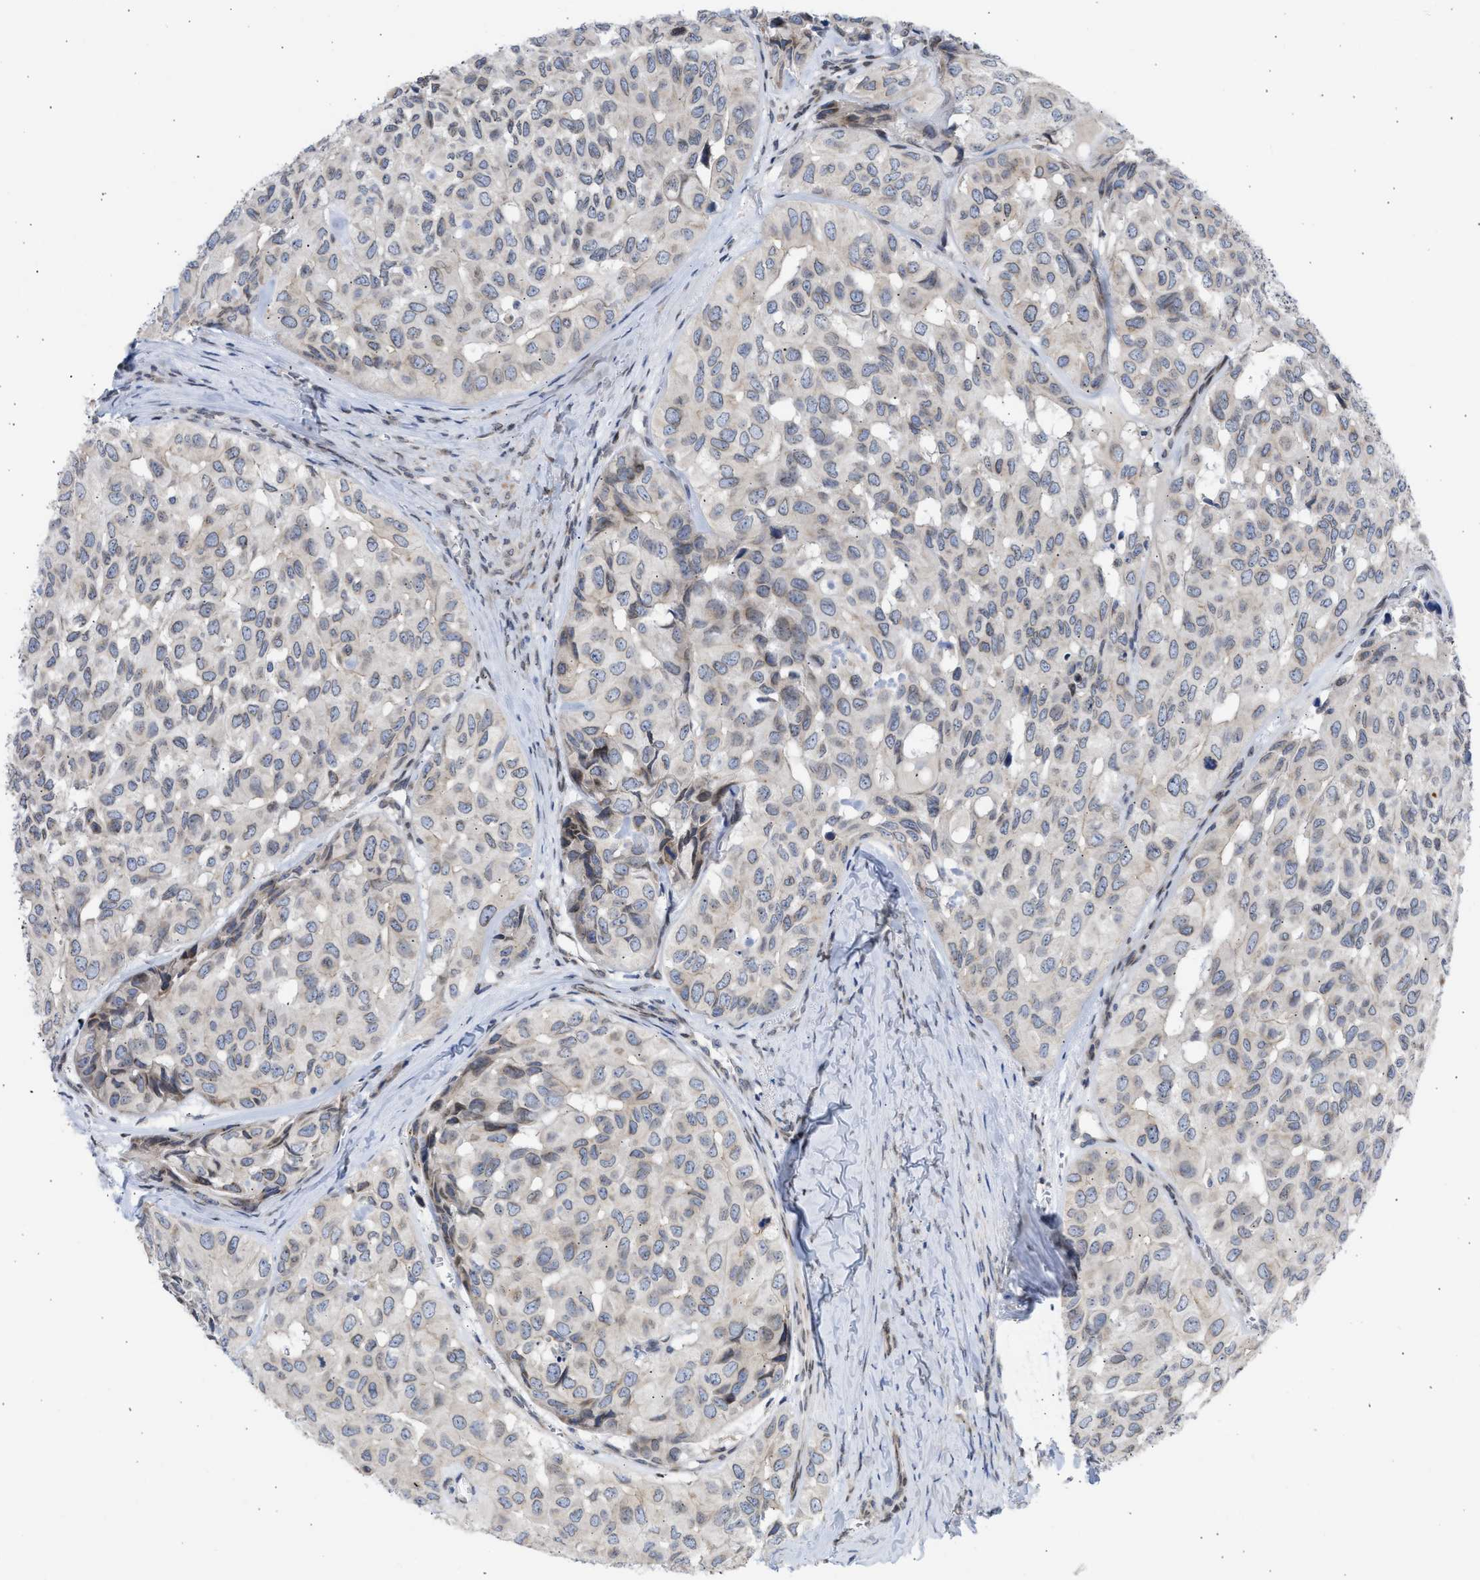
{"staining": {"intensity": "weak", "quantity": "<25%", "location": "cytoplasmic/membranous"}, "tissue": "head and neck cancer", "cell_type": "Tumor cells", "image_type": "cancer", "snomed": [{"axis": "morphology", "description": "Adenocarcinoma, NOS"}, {"axis": "topography", "description": "Salivary gland, NOS"}, {"axis": "topography", "description": "Head-Neck"}], "caption": "IHC histopathology image of neoplastic tissue: human head and neck cancer (adenocarcinoma) stained with DAB shows no significant protein expression in tumor cells. (Stains: DAB IHC with hematoxylin counter stain, Microscopy: brightfield microscopy at high magnification).", "gene": "NUP35", "patient": {"sex": "female", "age": 76}}